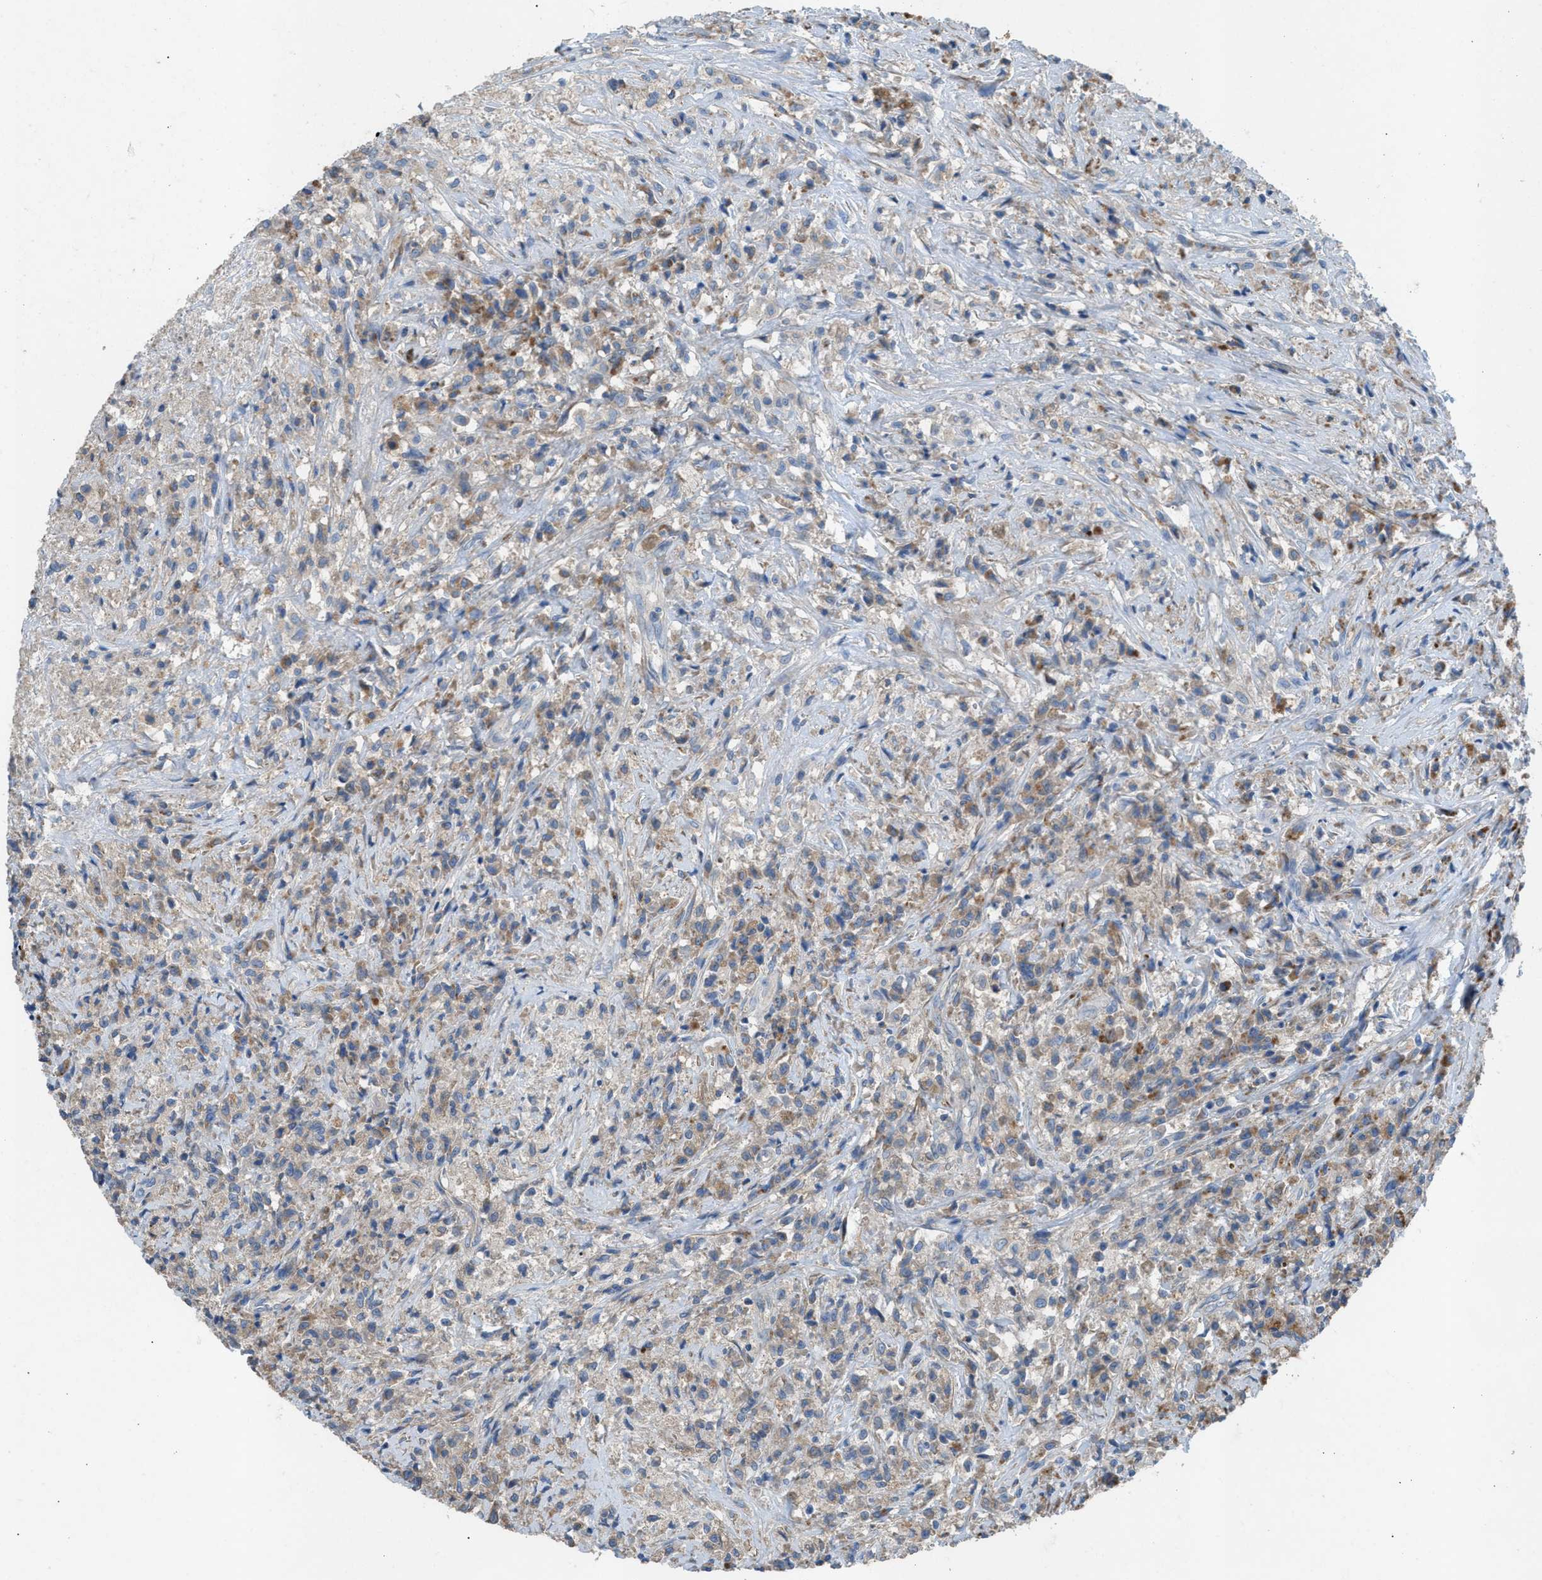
{"staining": {"intensity": "weak", "quantity": "<25%", "location": "cytoplasmic/membranous"}, "tissue": "testis cancer", "cell_type": "Tumor cells", "image_type": "cancer", "snomed": [{"axis": "morphology", "description": "Carcinoma, Embryonal, NOS"}, {"axis": "topography", "description": "Testis"}], "caption": "A micrograph of human testis embryonal carcinoma is negative for staining in tumor cells.", "gene": "AOAH", "patient": {"sex": "male", "age": 2}}